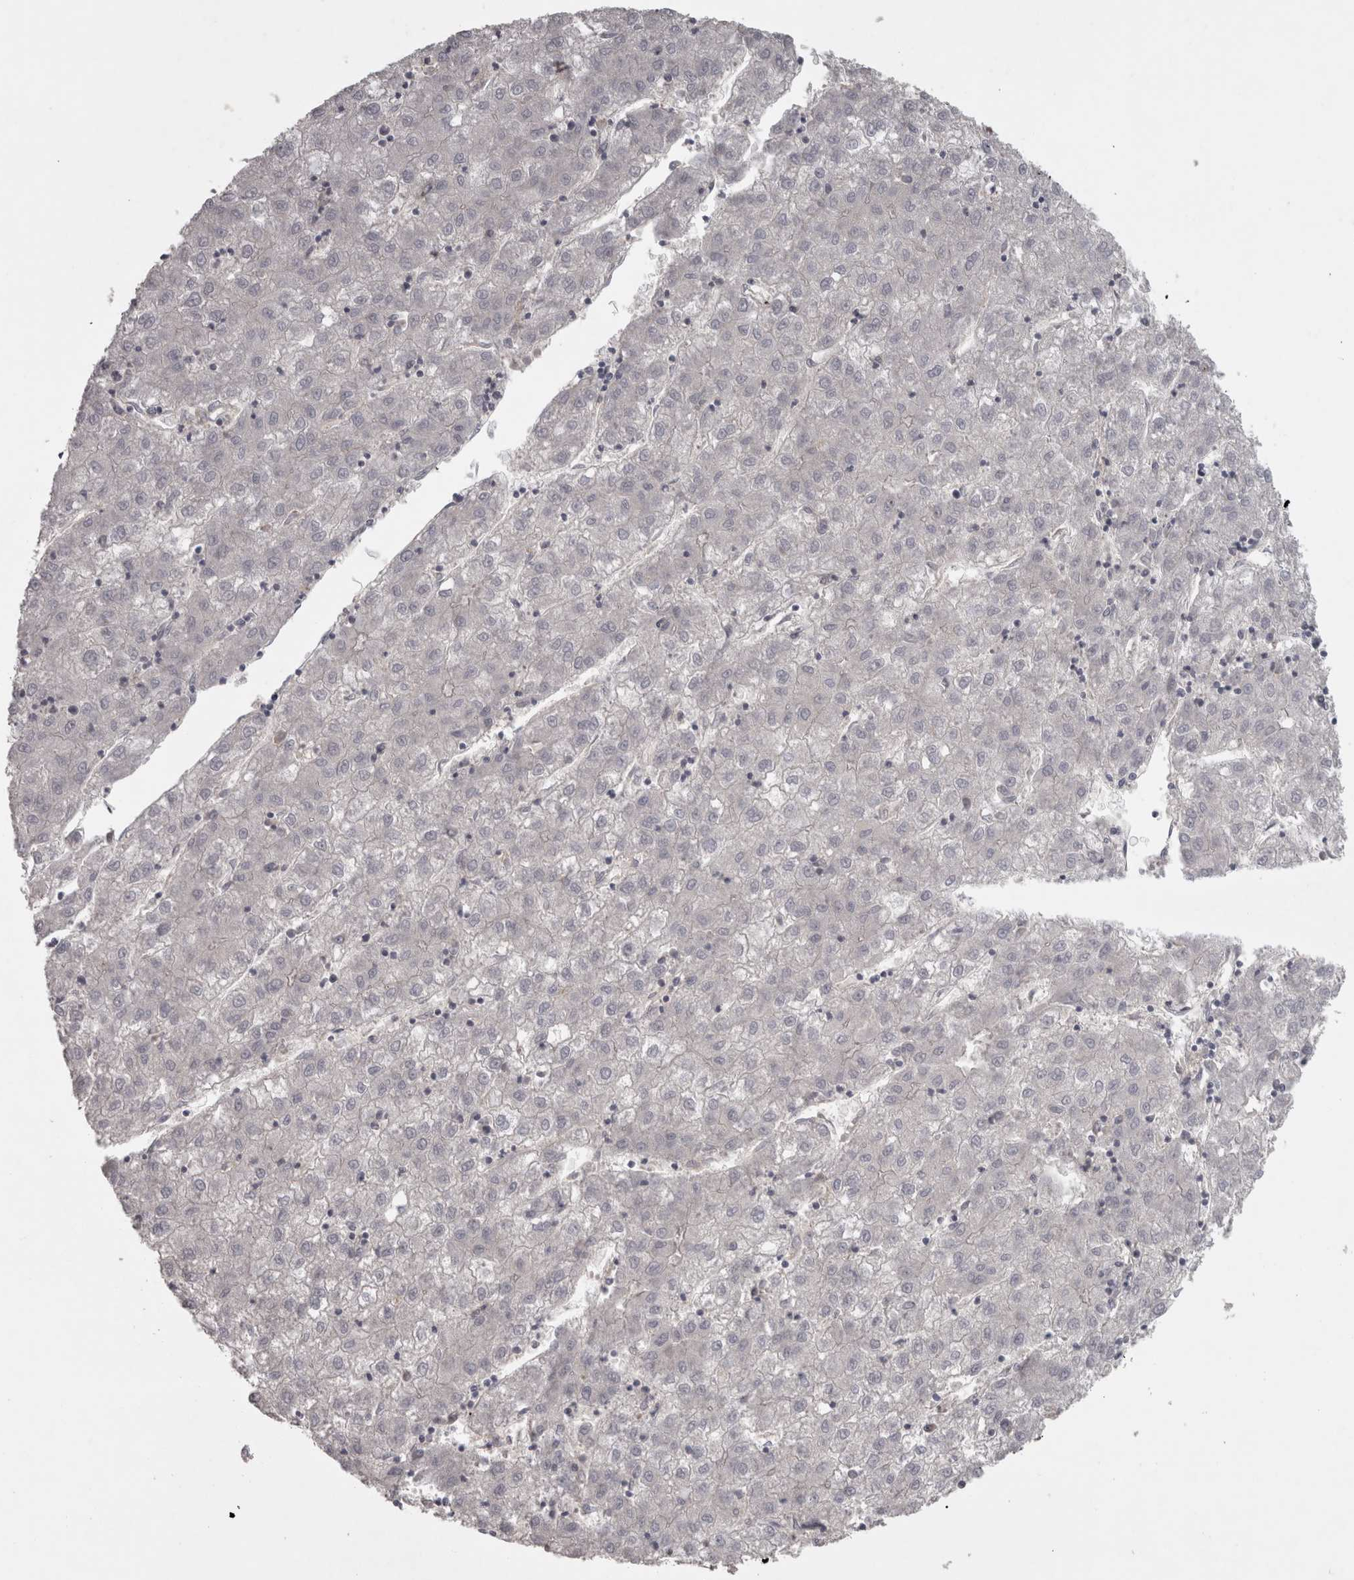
{"staining": {"intensity": "negative", "quantity": "none", "location": "none"}, "tissue": "liver cancer", "cell_type": "Tumor cells", "image_type": "cancer", "snomed": [{"axis": "morphology", "description": "Carcinoma, Hepatocellular, NOS"}, {"axis": "topography", "description": "Liver"}], "caption": "Tumor cells show no significant staining in liver cancer. (DAB (3,3'-diaminobenzidine) immunohistochemistry with hematoxylin counter stain).", "gene": "SLCO5A1", "patient": {"sex": "male", "age": 72}}